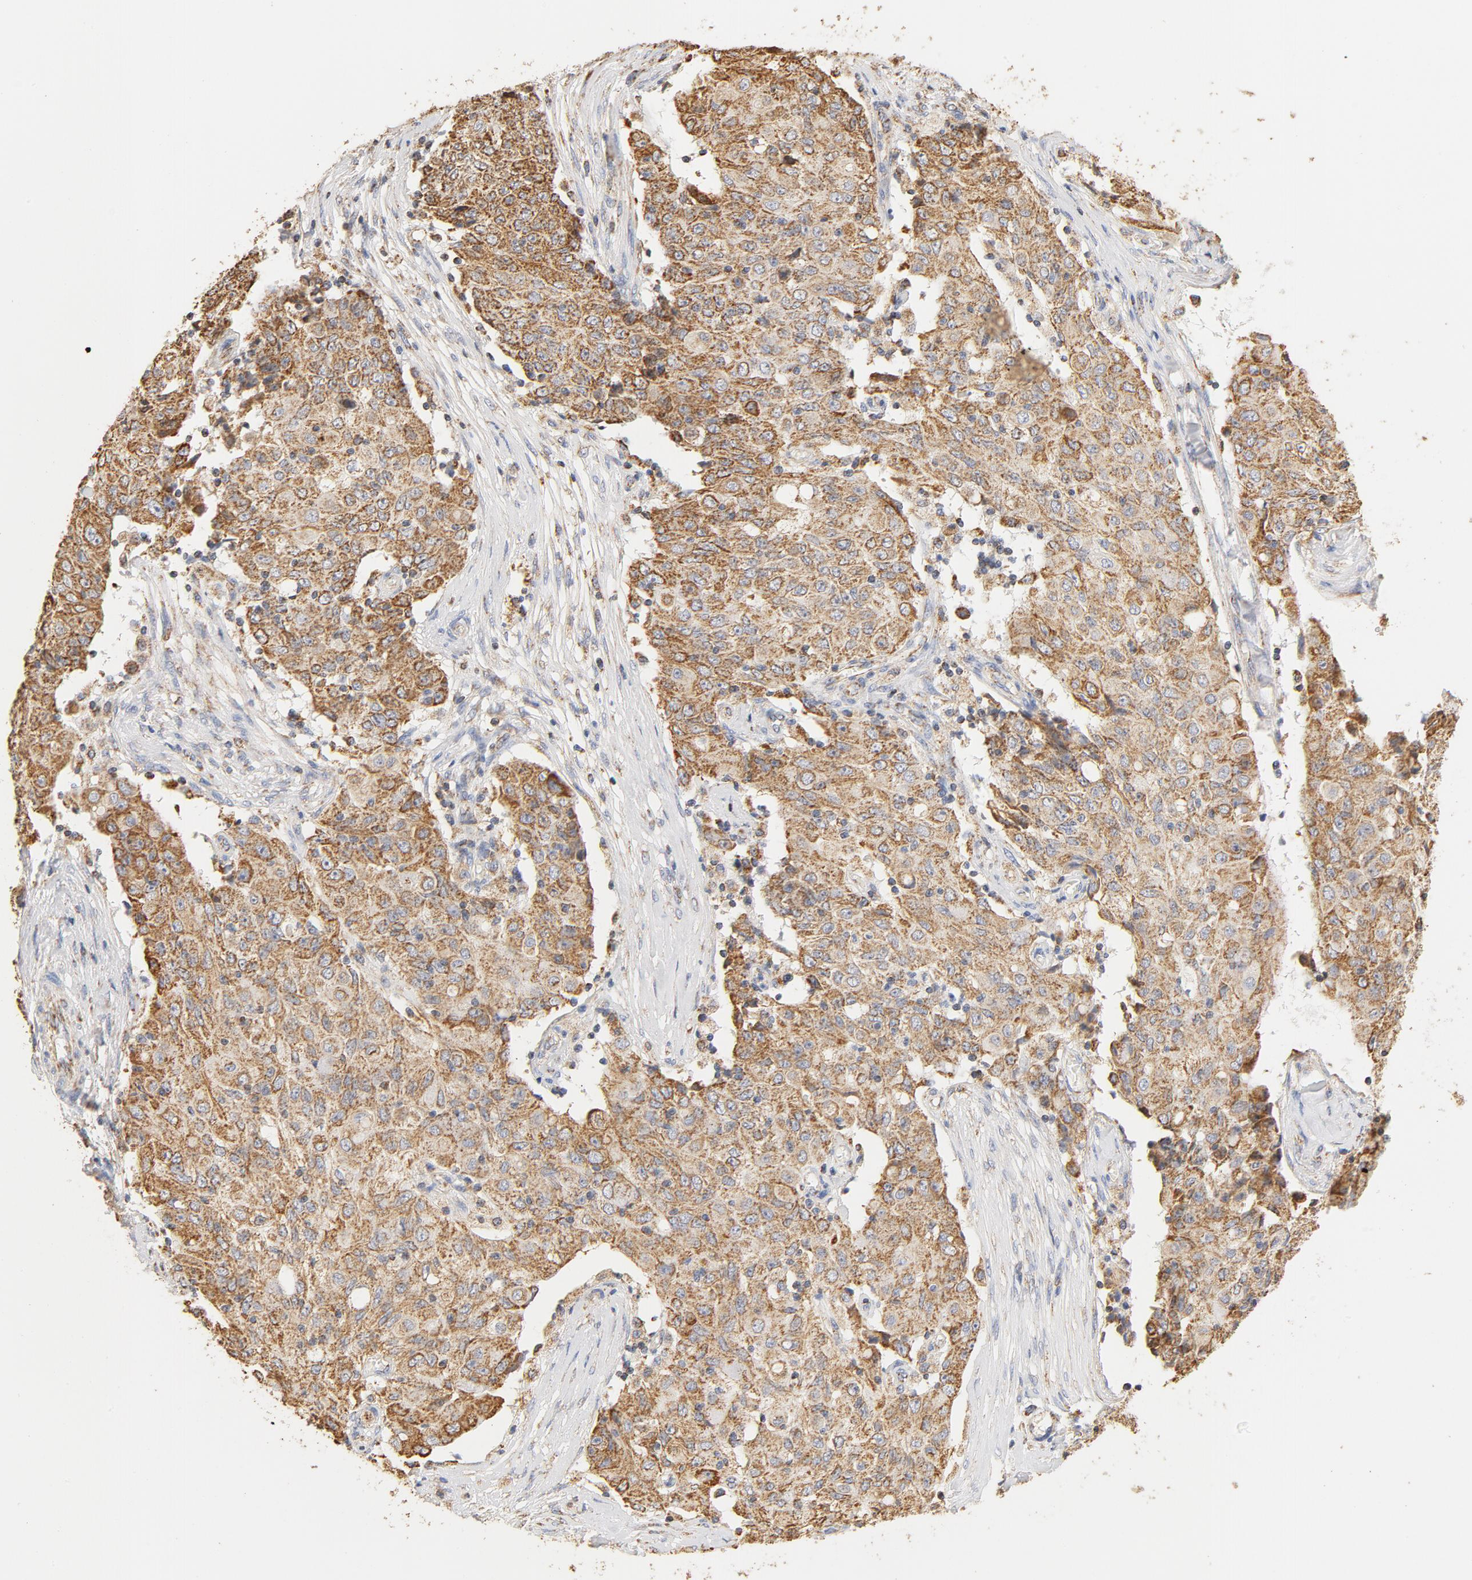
{"staining": {"intensity": "moderate", "quantity": ">75%", "location": "cytoplasmic/membranous"}, "tissue": "ovarian cancer", "cell_type": "Tumor cells", "image_type": "cancer", "snomed": [{"axis": "morphology", "description": "Carcinoma, endometroid"}, {"axis": "topography", "description": "Ovary"}], "caption": "Immunohistochemistry of human endometroid carcinoma (ovarian) reveals medium levels of moderate cytoplasmic/membranous expression in approximately >75% of tumor cells.", "gene": "COX4I1", "patient": {"sex": "female", "age": 42}}